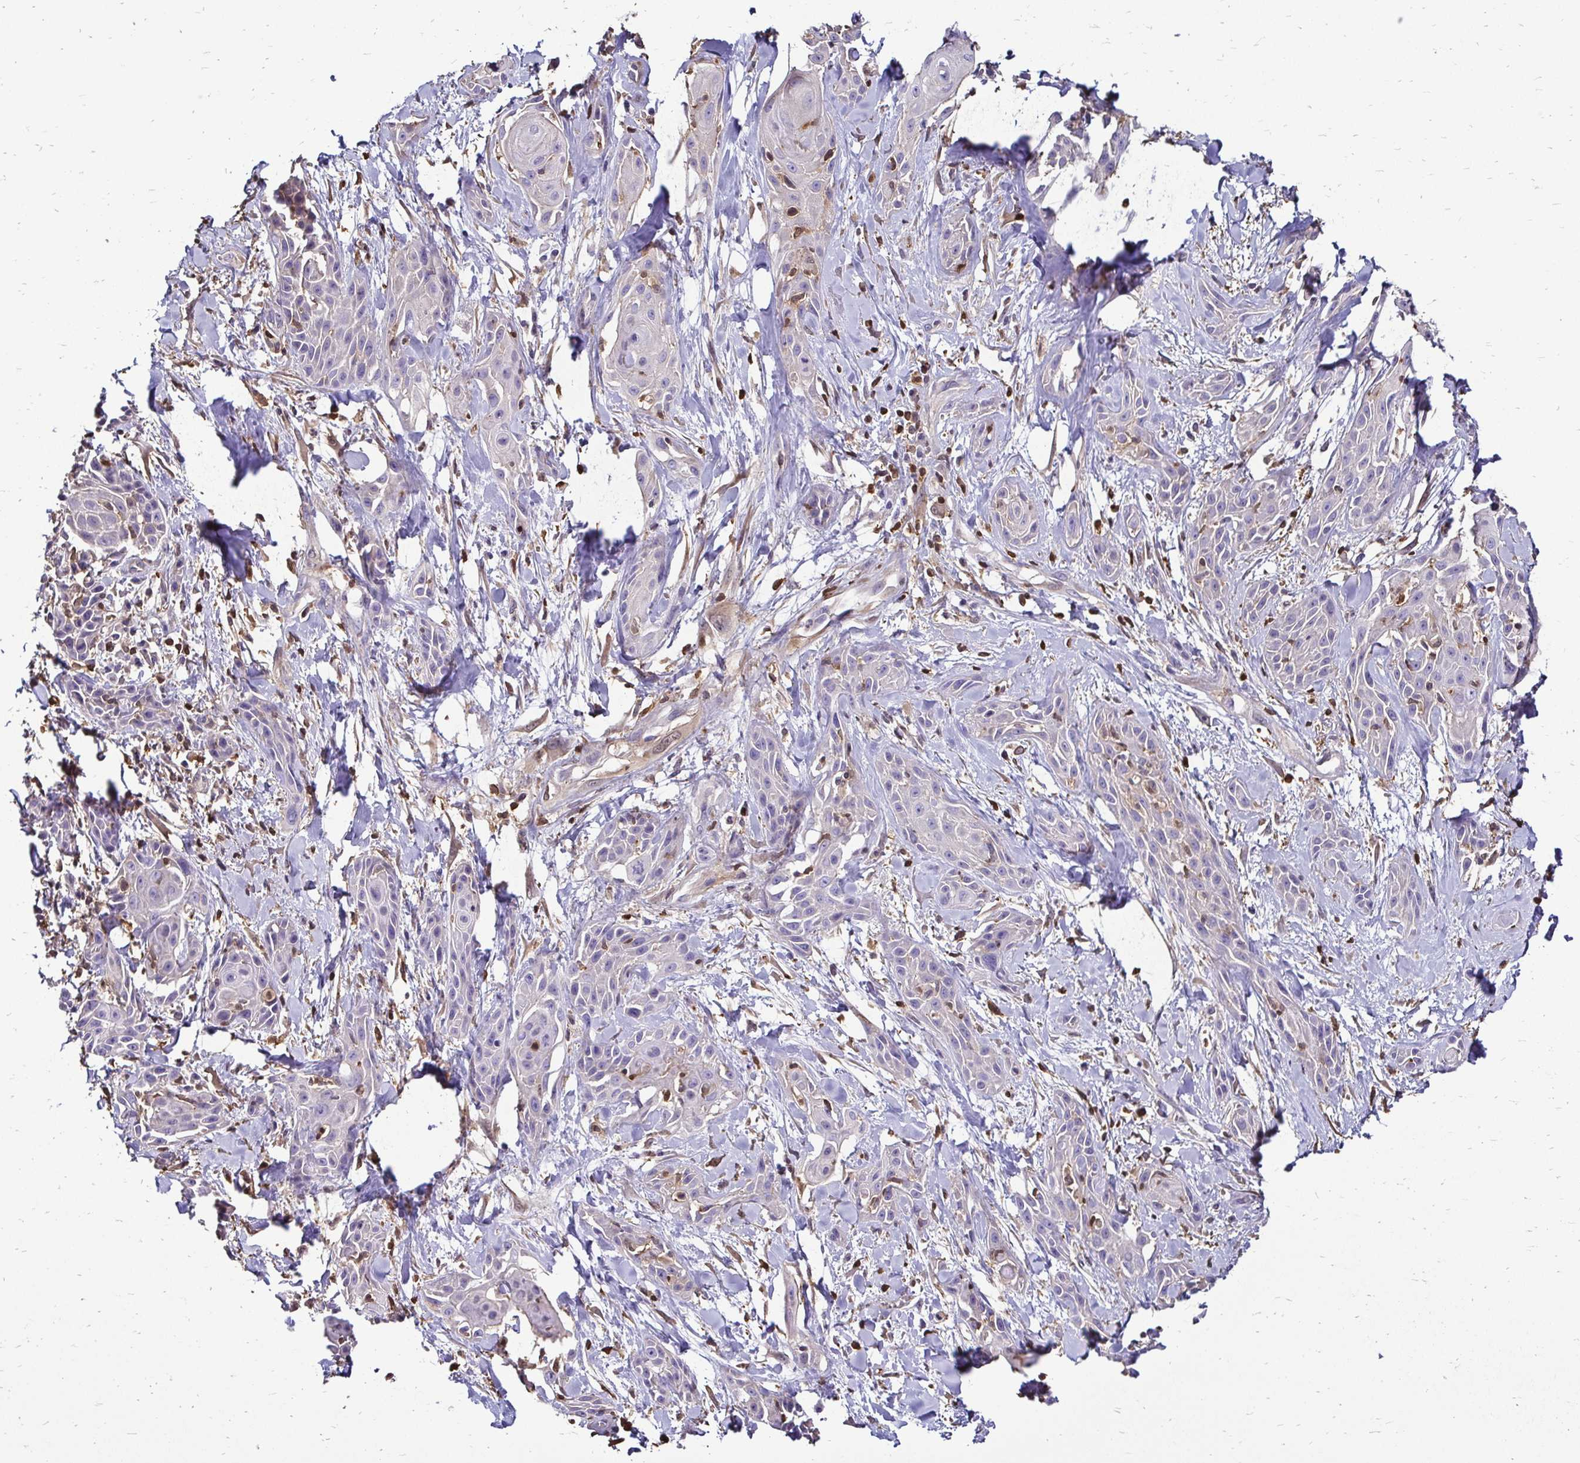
{"staining": {"intensity": "negative", "quantity": "none", "location": "none"}, "tissue": "skin cancer", "cell_type": "Tumor cells", "image_type": "cancer", "snomed": [{"axis": "morphology", "description": "Squamous cell carcinoma, NOS"}, {"axis": "topography", "description": "Skin"}, {"axis": "topography", "description": "Anal"}], "caption": "Tumor cells show no significant expression in skin squamous cell carcinoma. (DAB immunohistochemistry (IHC) visualized using brightfield microscopy, high magnification).", "gene": "ZFP1", "patient": {"sex": "male", "age": 64}}